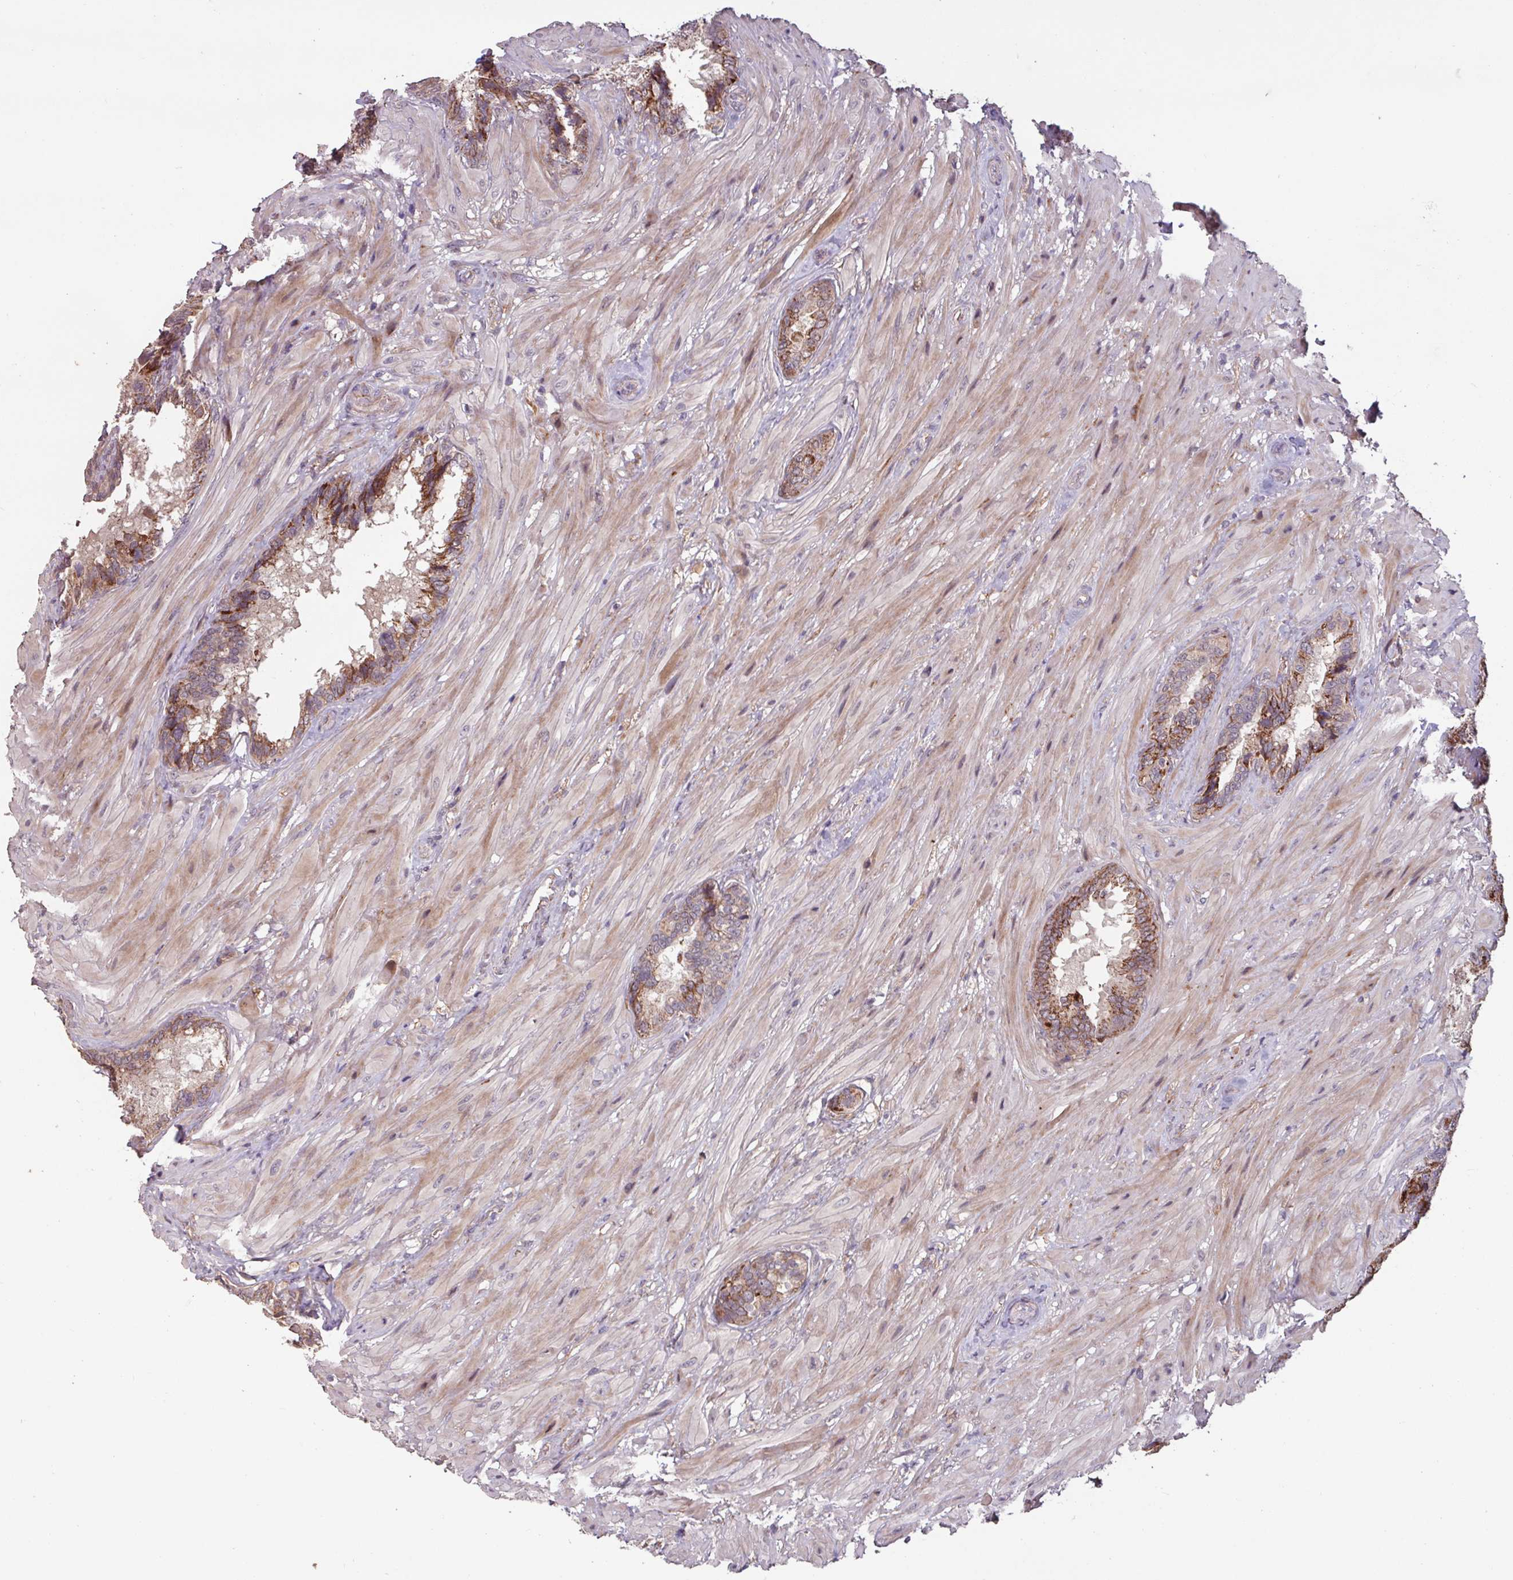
{"staining": {"intensity": "strong", "quantity": "25%-75%", "location": "cytoplasmic/membranous"}, "tissue": "seminal vesicle", "cell_type": "Glandular cells", "image_type": "normal", "snomed": [{"axis": "morphology", "description": "Normal tissue, NOS"}, {"axis": "topography", "description": "Seminal veicle"}], "caption": "A brown stain labels strong cytoplasmic/membranous positivity of a protein in glandular cells of benign human seminal vesicle. The staining was performed using DAB, with brown indicating positive protein expression. Nuclei are stained blue with hematoxylin.", "gene": "TMEM88", "patient": {"sex": "male", "age": 62}}